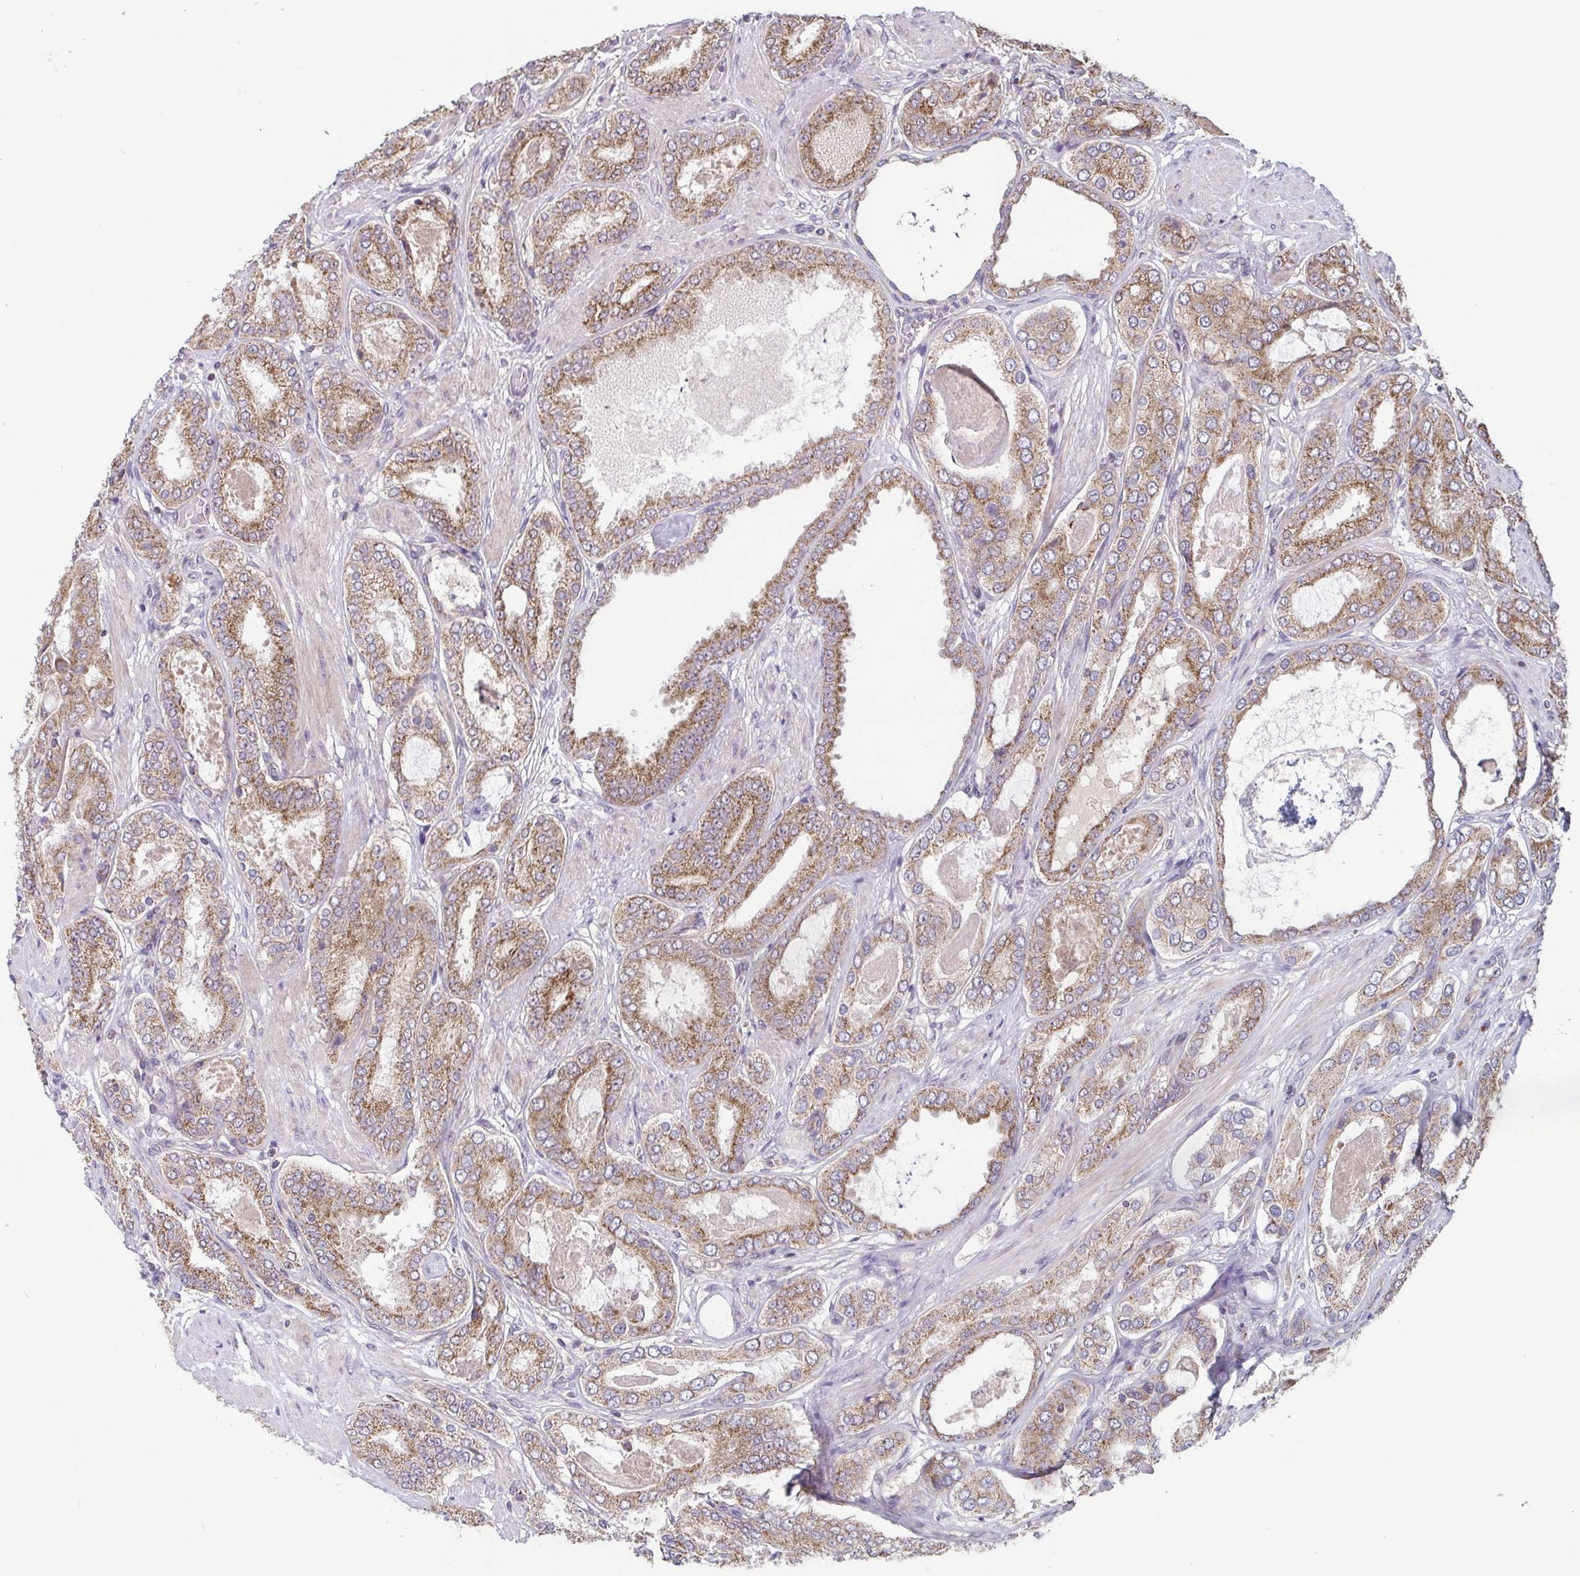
{"staining": {"intensity": "moderate", "quantity": ">75%", "location": "cytoplasmic/membranous"}, "tissue": "prostate cancer", "cell_type": "Tumor cells", "image_type": "cancer", "snomed": [{"axis": "morphology", "description": "Adenocarcinoma, High grade"}, {"axis": "topography", "description": "Prostate"}], "caption": "The image demonstrates immunohistochemical staining of prostate cancer. There is moderate cytoplasmic/membranous positivity is seen in approximately >75% of tumor cells.", "gene": "TTC19", "patient": {"sex": "male", "age": 63}}